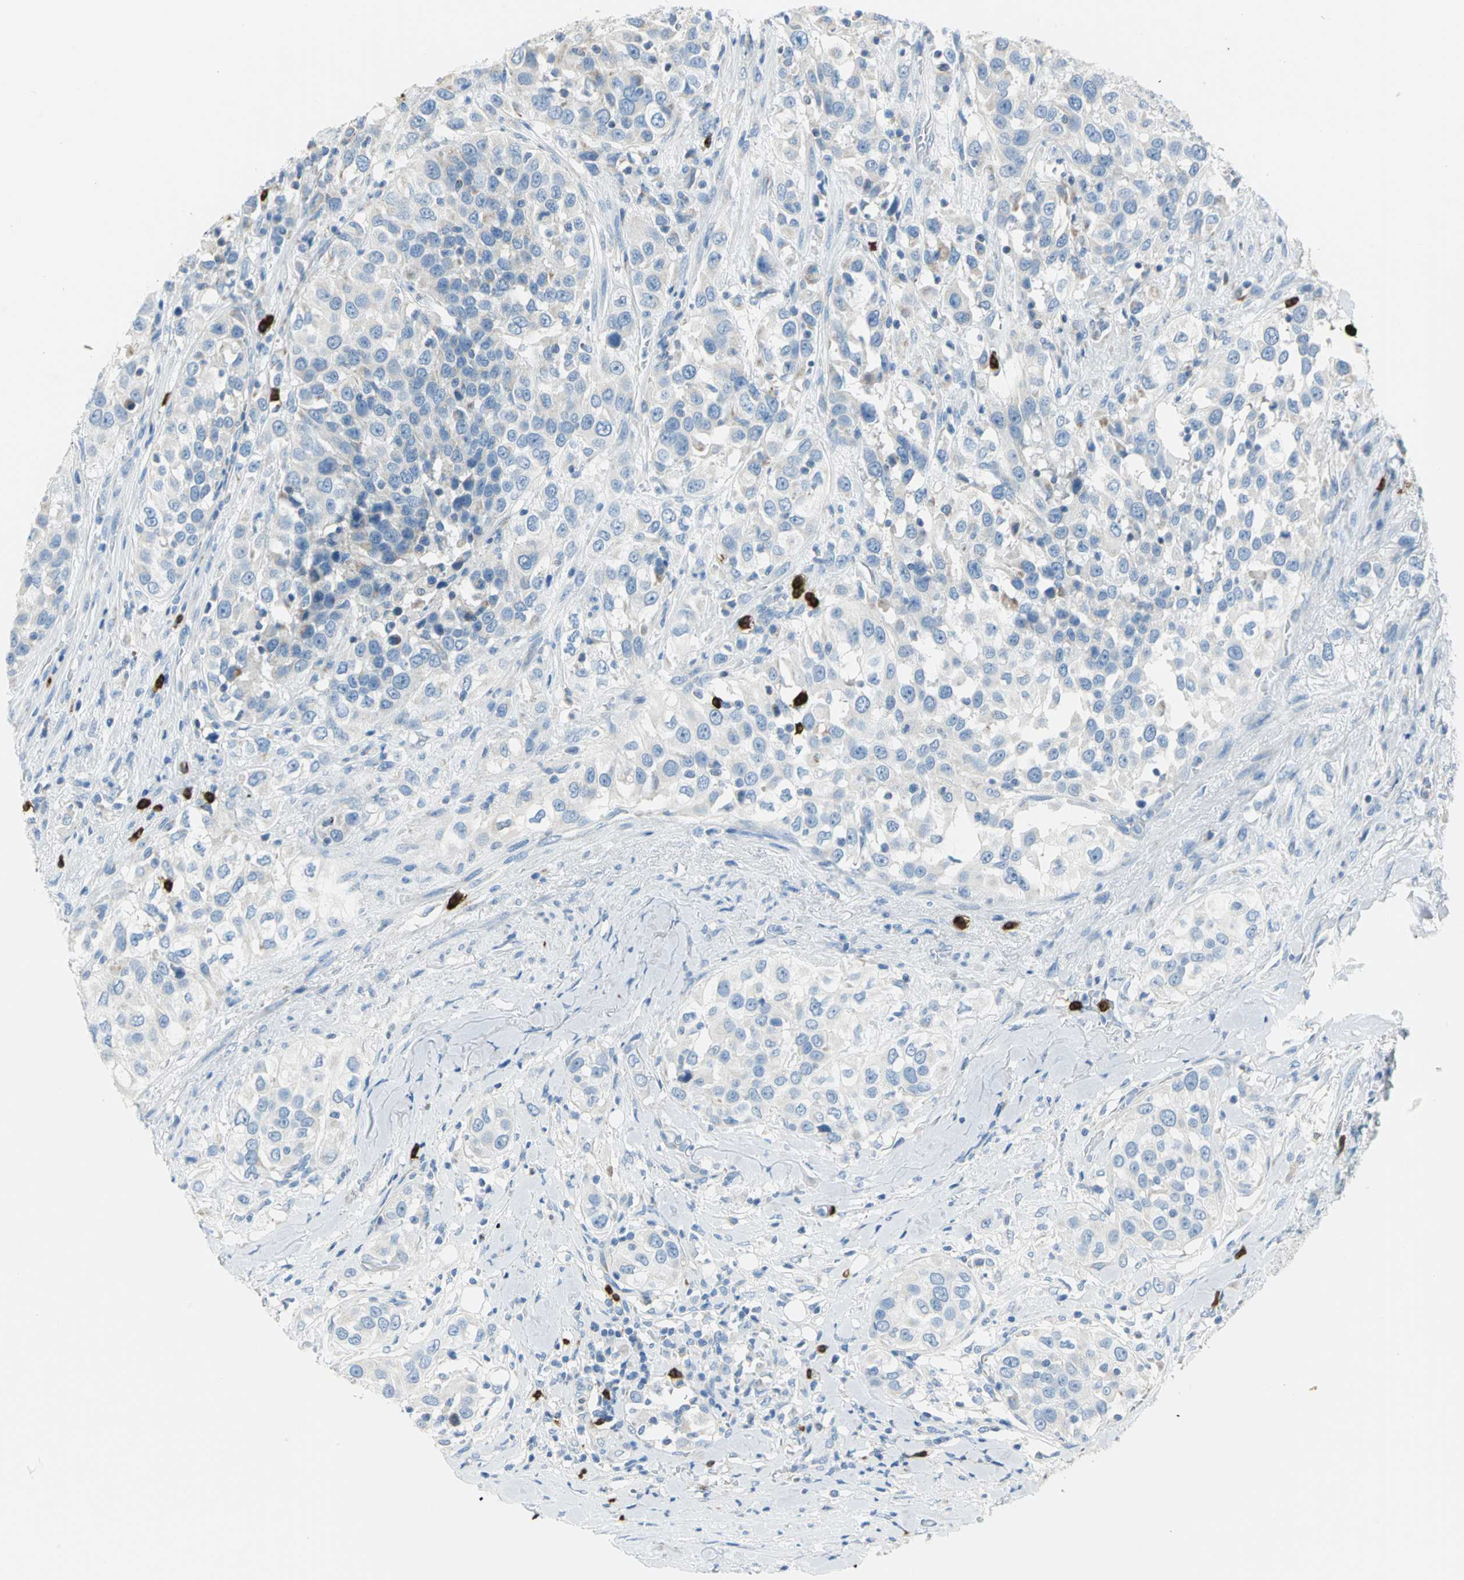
{"staining": {"intensity": "negative", "quantity": "none", "location": "none"}, "tissue": "urothelial cancer", "cell_type": "Tumor cells", "image_type": "cancer", "snomed": [{"axis": "morphology", "description": "Urothelial carcinoma, High grade"}, {"axis": "topography", "description": "Urinary bladder"}], "caption": "Immunohistochemistry of urothelial cancer reveals no expression in tumor cells.", "gene": "ALOX15", "patient": {"sex": "female", "age": 80}}